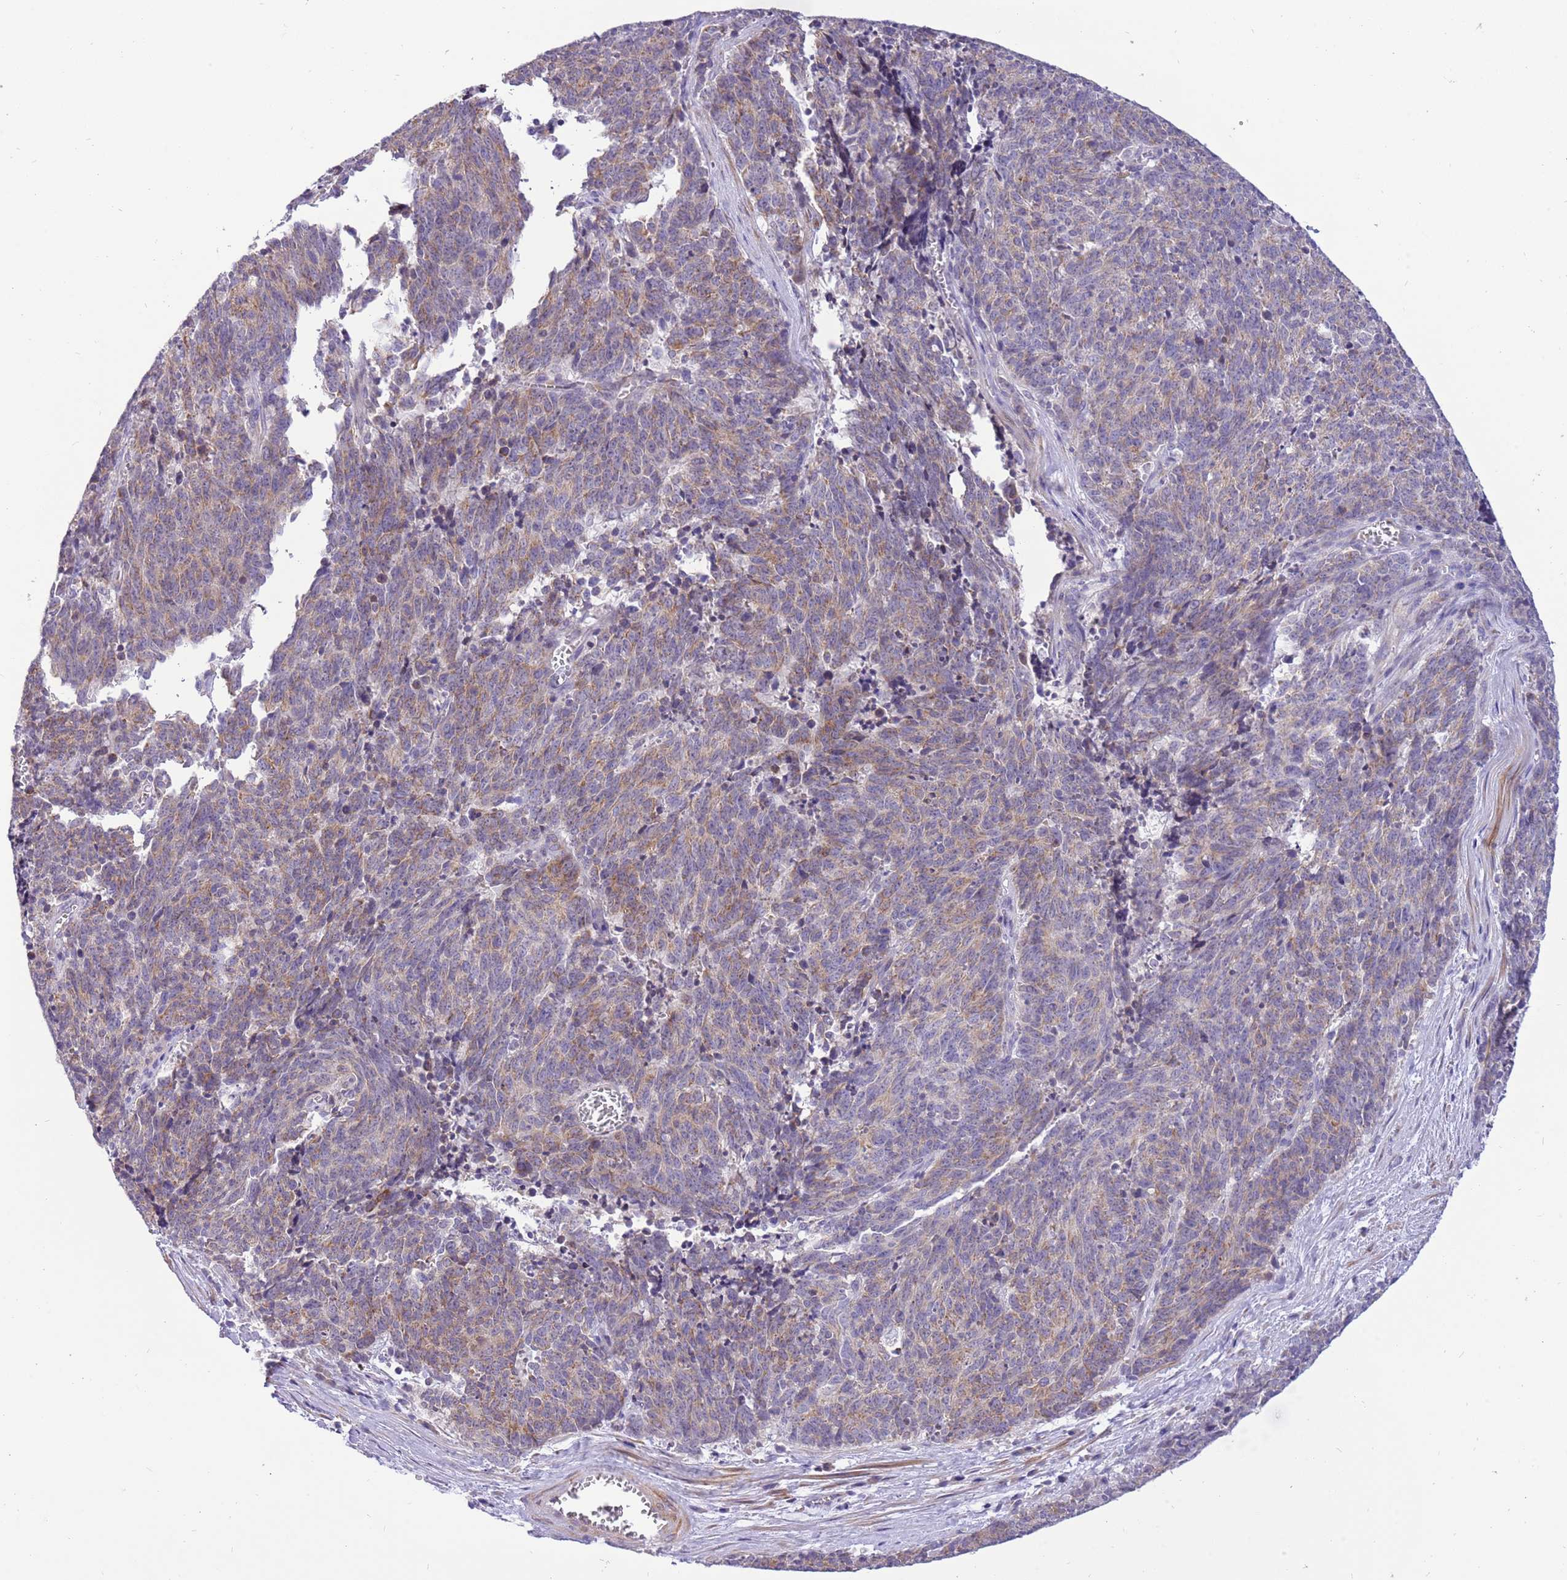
{"staining": {"intensity": "weak", "quantity": "25%-75%", "location": "cytoplasmic/membranous"}, "tissue": "cervical cancer", "cell_type": "Tumor cells", "image_type": "cancer", "snomed": [{"axis": "morphology", "description": "Squamous cell carcinoma, NOS"}, {"axis": "topography", "description": "Cervix"}], "caption": "A brown stain shows weak cytoplasmic/membranous positivity of a protein in human squamous cell carcinoma (cervical) tumor cells. (IHC, brightfield microscopy, high magnification).", "gene": "GLCE", "patient": {"sex": "female", "age": 29}}